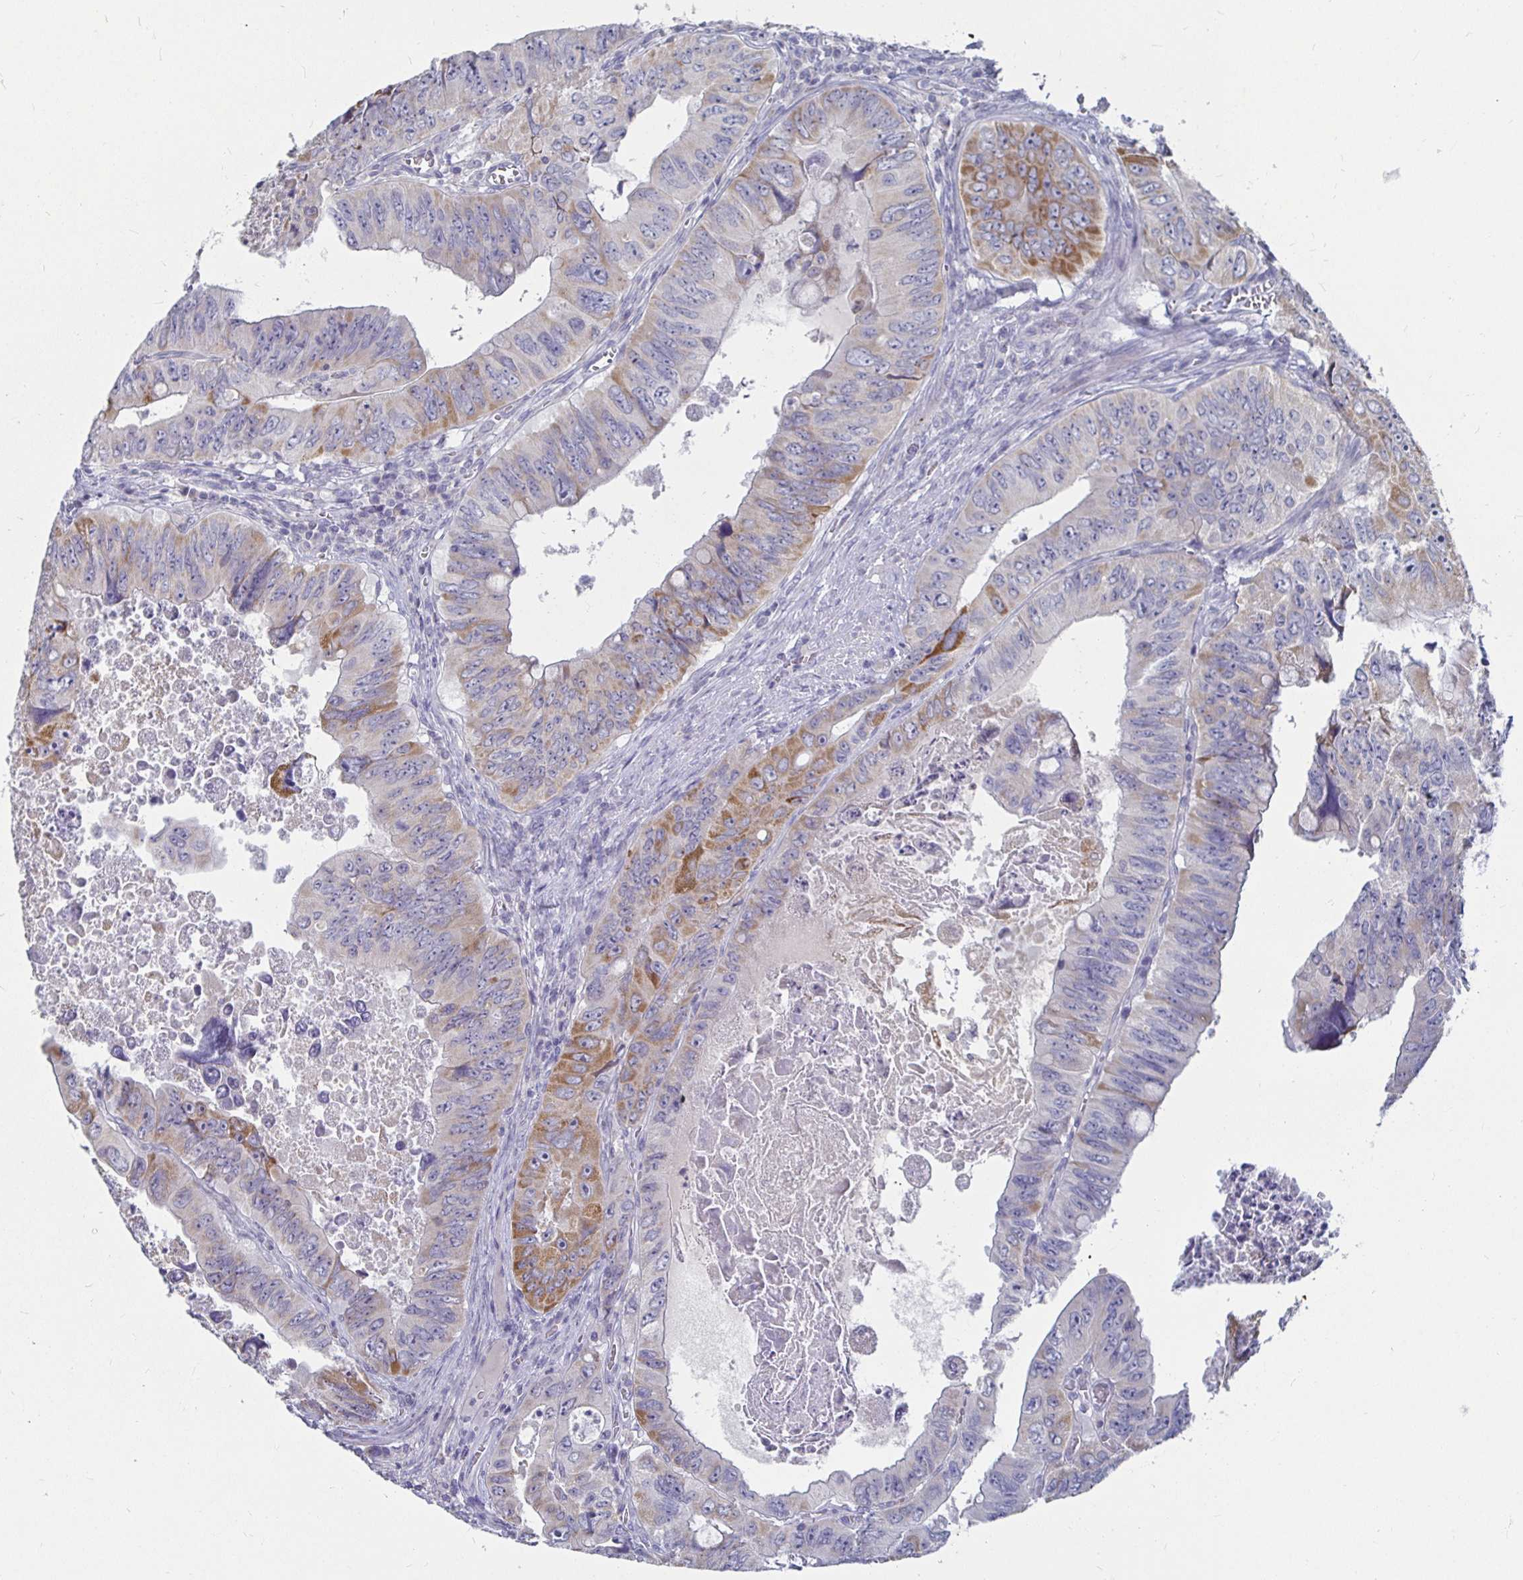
{"staining": {"intensity": "moderate", "quantity": "25%-75%", "location": "cytoplasmic/membranous"}, "tissue": "colorectal cancer", "cell_type": "Tumor cells", "image_type": "cancer", "snomed": [{"axis": "morphology", "description": "Adenocarcinoma, NOS"}, {"axis": "topography", "description": "Colon"}], "caption": "Brown immunohistochemical staining in human colorectal cancer (adenocarcinoma) demonstrates moderate cytoplasmic/membranous positivity in approximately 25%-75% of tumor cells.", "gene": "RNF144B", "patient": {"sex": "female", "age": 84}}